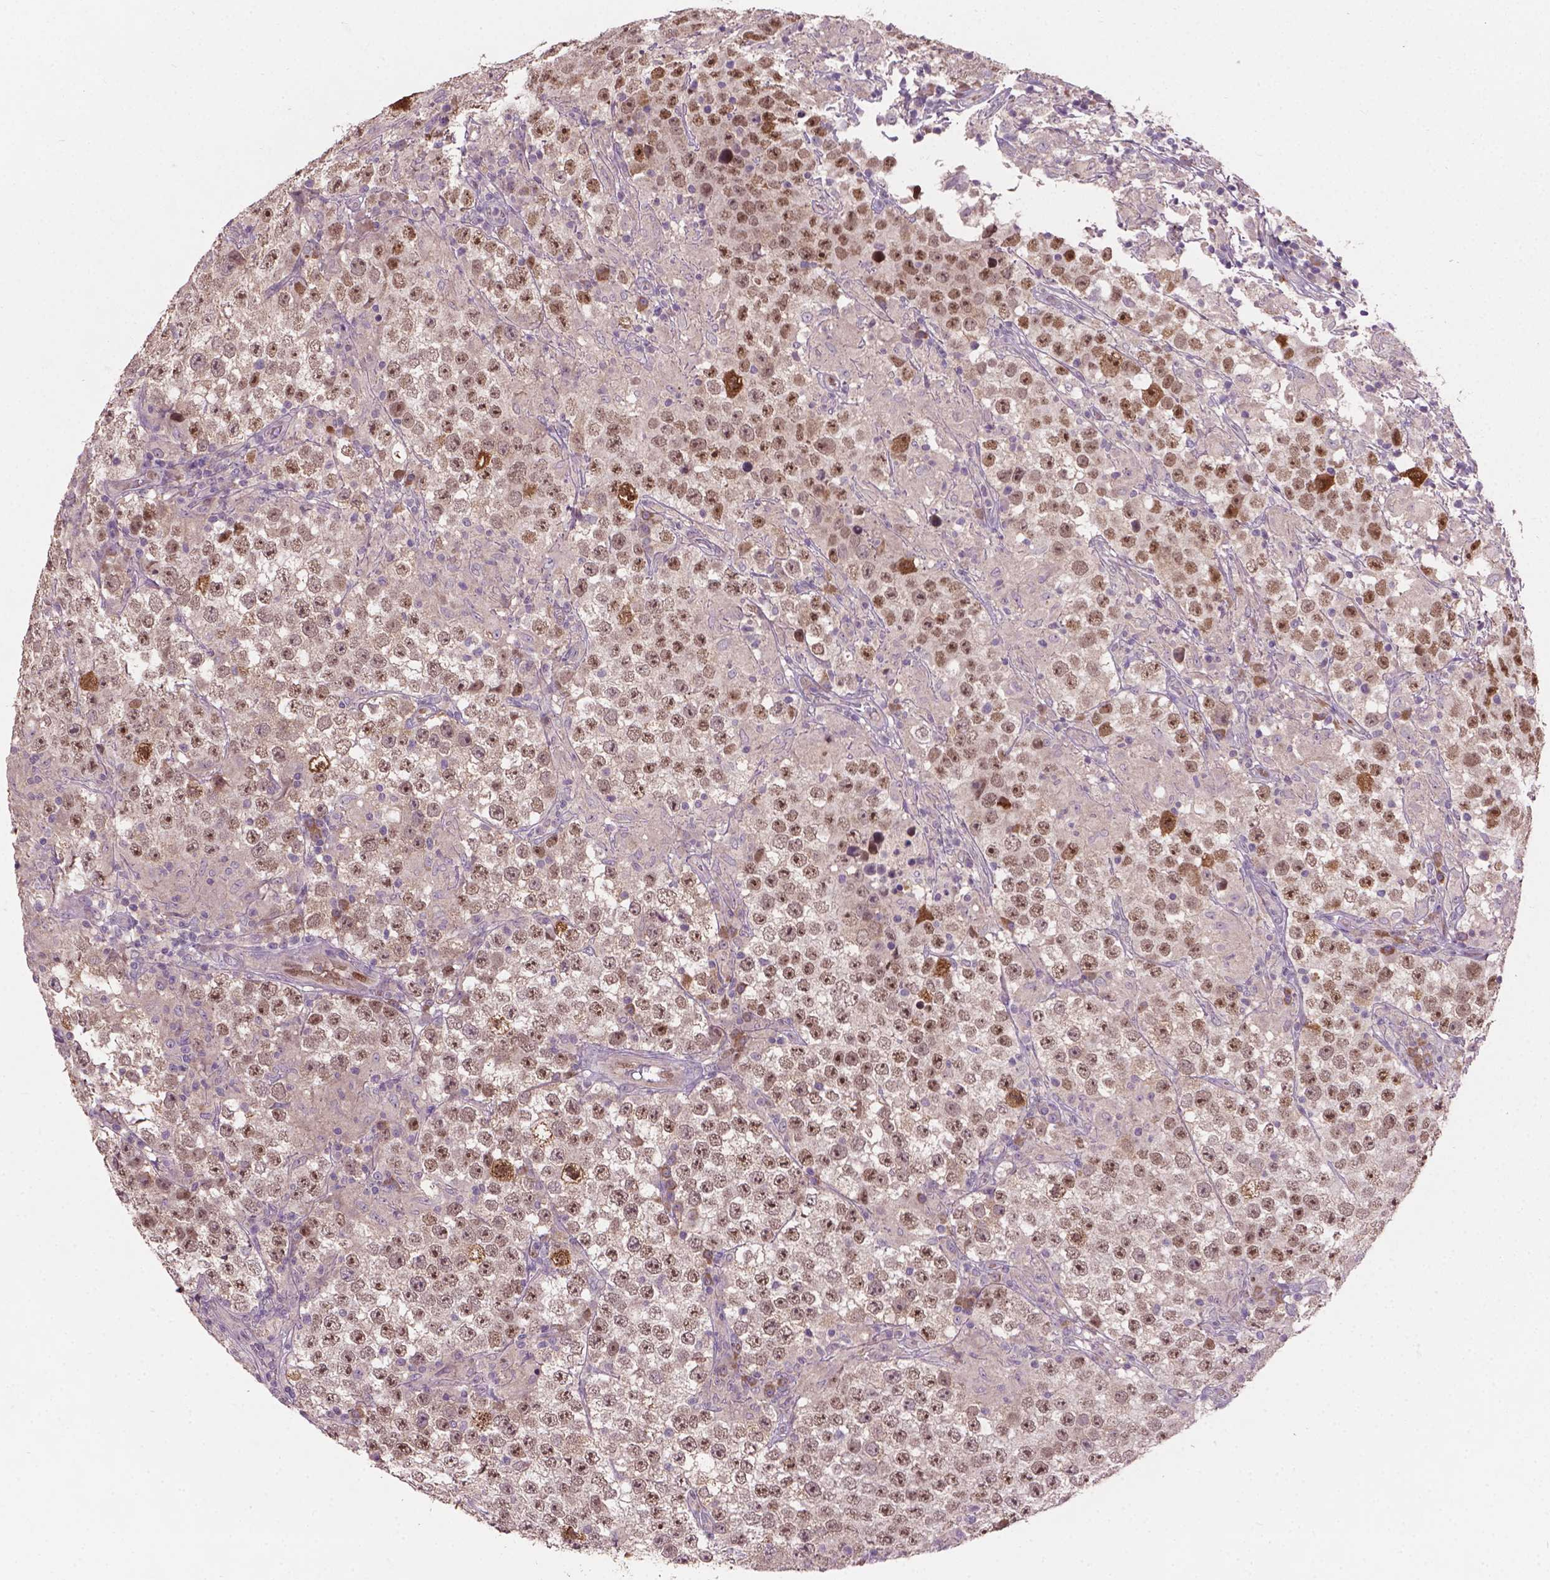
{"staining": {"intensity": "weak", "quantity": ">75%", "location": "nuclear"}, "tissue": "testis cancer", "cell_type": "Tumor cells", "image_type": "cancer", "snomed": [{"axis": "morphology", "description": "Seminoma, NOS"}, {"axis": "morphology", "description": "Carcinoma, Embryonal, NOS"}, {"axis": "topography", "description": "Testis"}], "caption": "Immunohistochemical staining of human seminoma (testis) exhibits low levels of weak nuclear protein staining in approximately >75% of tumor cells. The staining was performed using DAB (3,3'-diaminobenzidine) to visualize the protein expression in brown, while the nuclei were stained in blue with hematoxylin (Magnification: 20x).", "gene": "SOX17", "patient": {"sex": "male", "age": 41}}